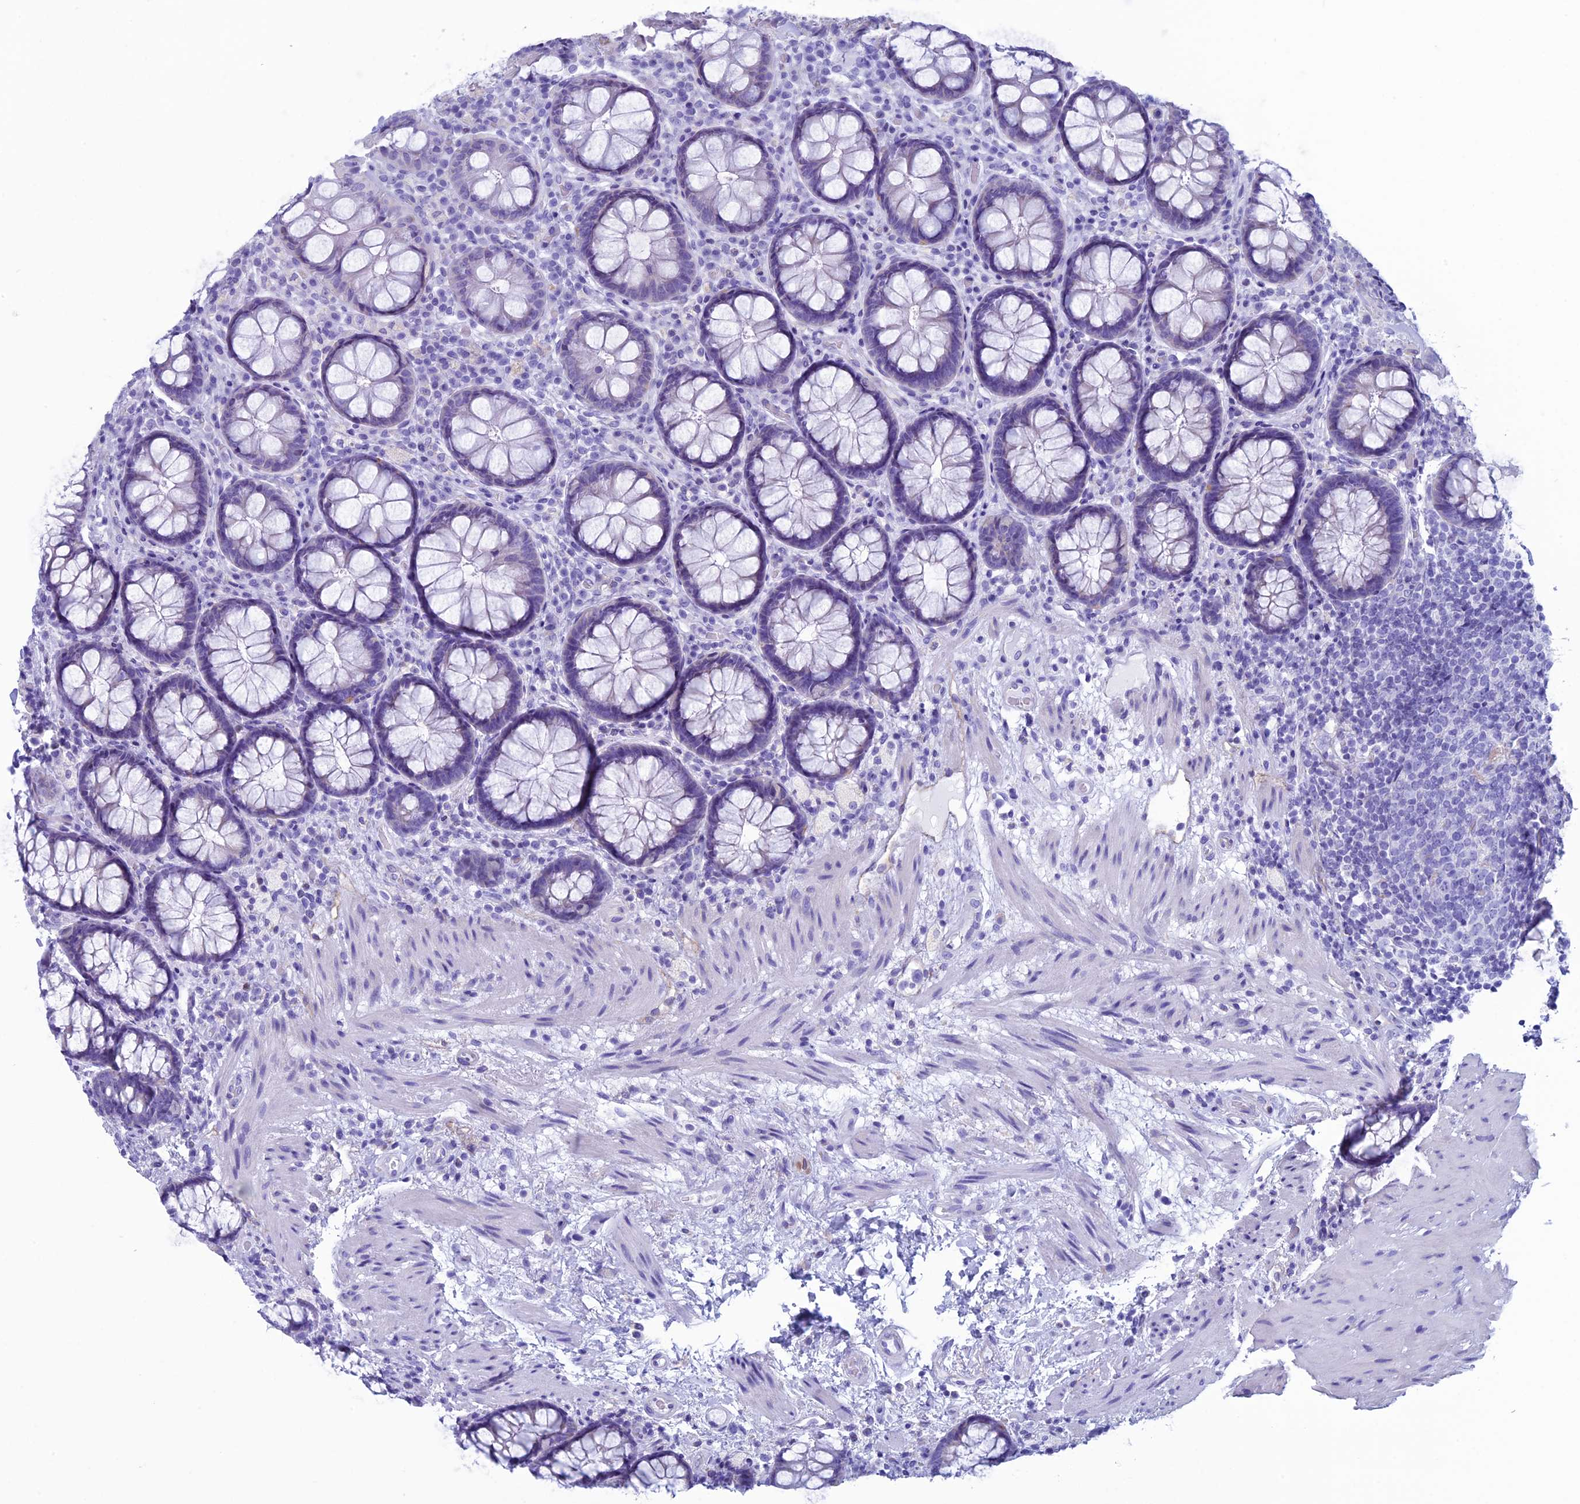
{"staining": {"intensity": "negative", "quantity": "none", "location": "none"}, "tissue": "rectum", "cell_type": "Glandular cells", "image_type": "normal", "snomed": [{"axis": "morphology", "description": "Normal tissue, NOS"}, {"axis": "topography", "description": "Rectum"}], "caption": "IHC photomicrograph of normal rectum stained for a protein (brown), which reveals no expression in glandular cells. (Brightfield microscopy of DAB IHC at high magnification).", "gene": "FAM169A", "patient": {"sex": "male", "age": 83}}